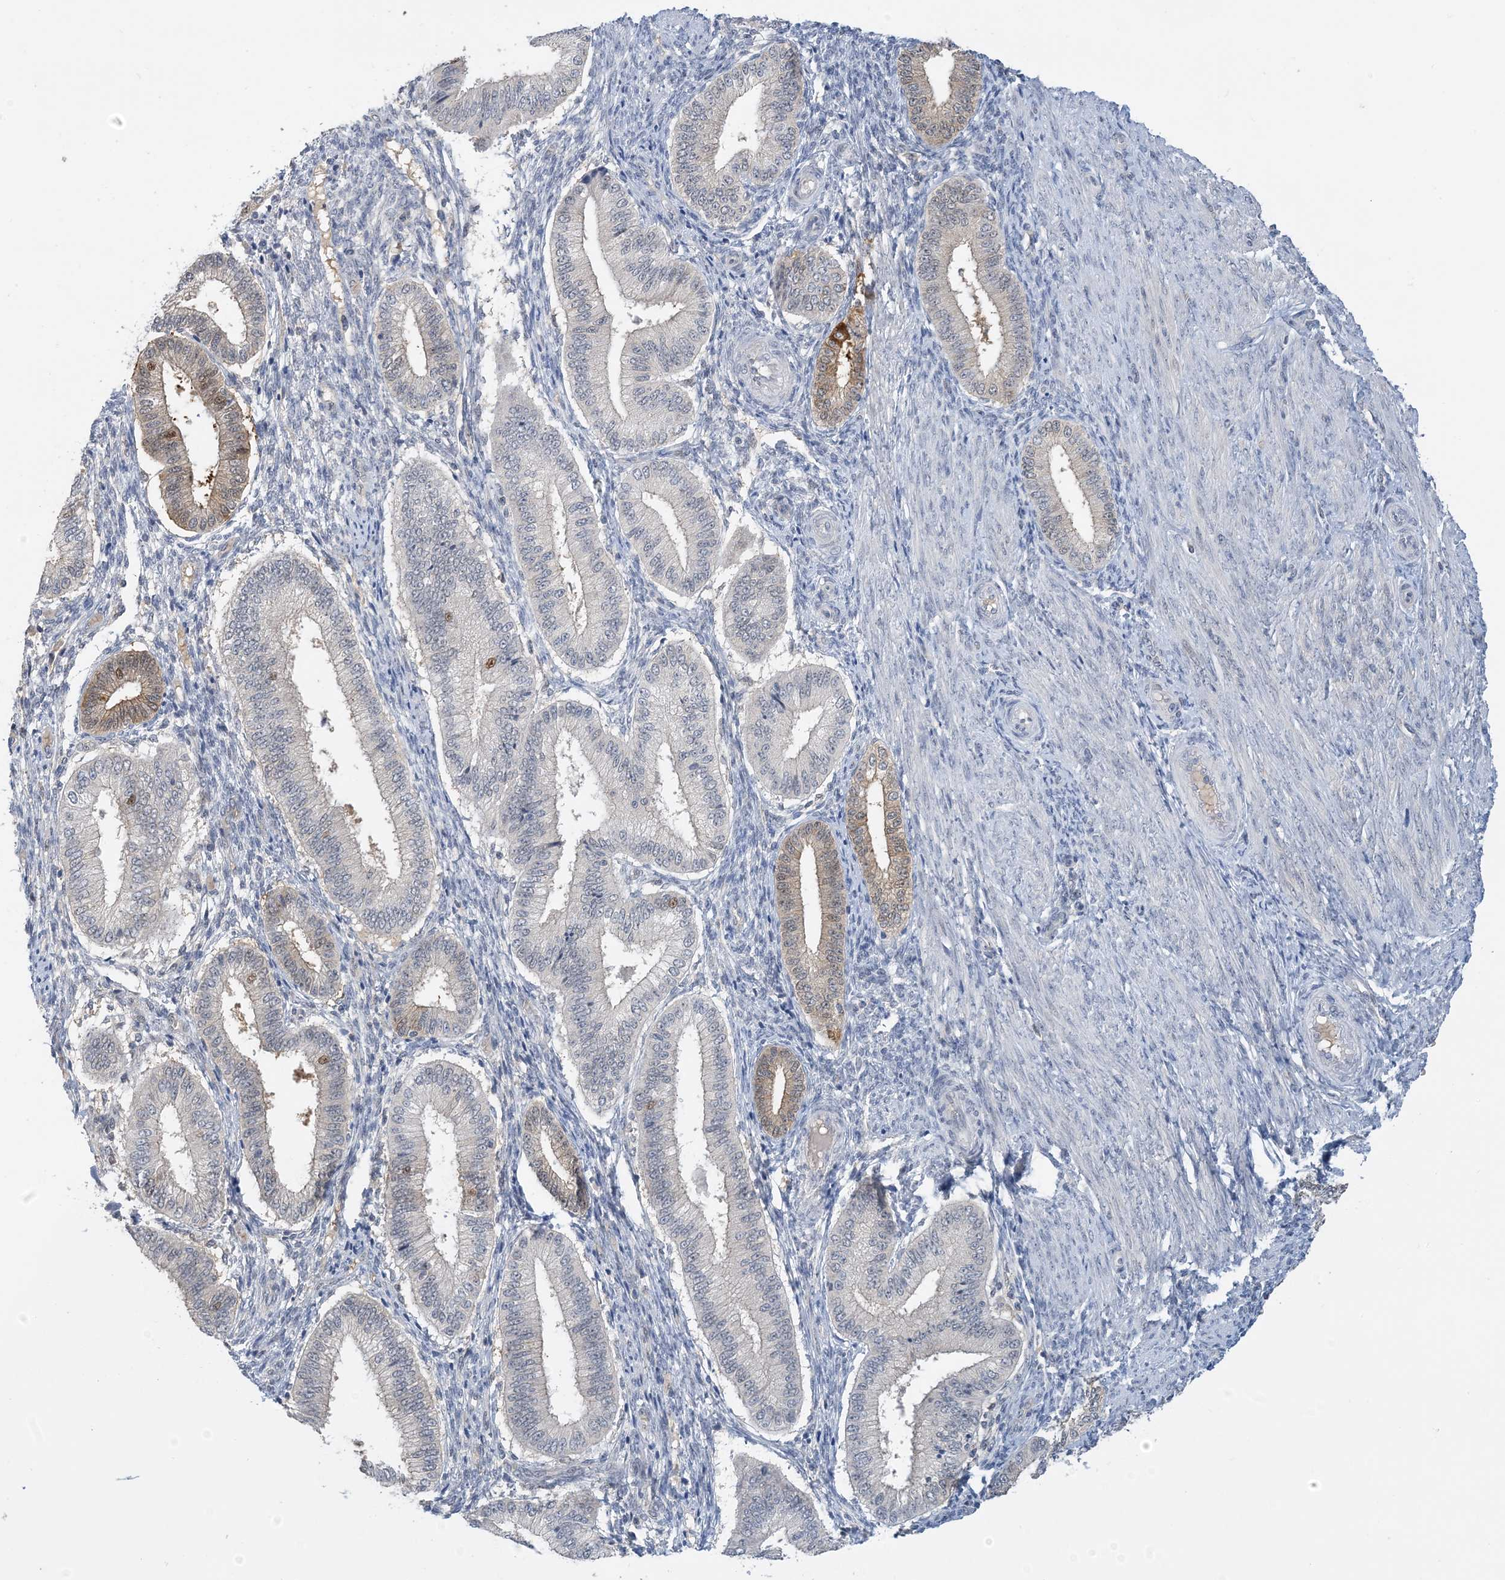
{"staining": {"intensity": "negative", "quantity": "none", "location": "none"}, "tissue": "endometrium", "cell_type": "Cells in endometrial stroma", "image_type": "normal", "snomed": [{"axis": "morphology", "description": "Normal tissue, NOS"}, {"axis": "topography", "description": "Endometrium"}], "caption": "A histopathology image of human endometrium is negative for staining in cells in endometrial stroma.", "gene": "UBE2E1", "patient": {"sex": "female", "age": 39}}